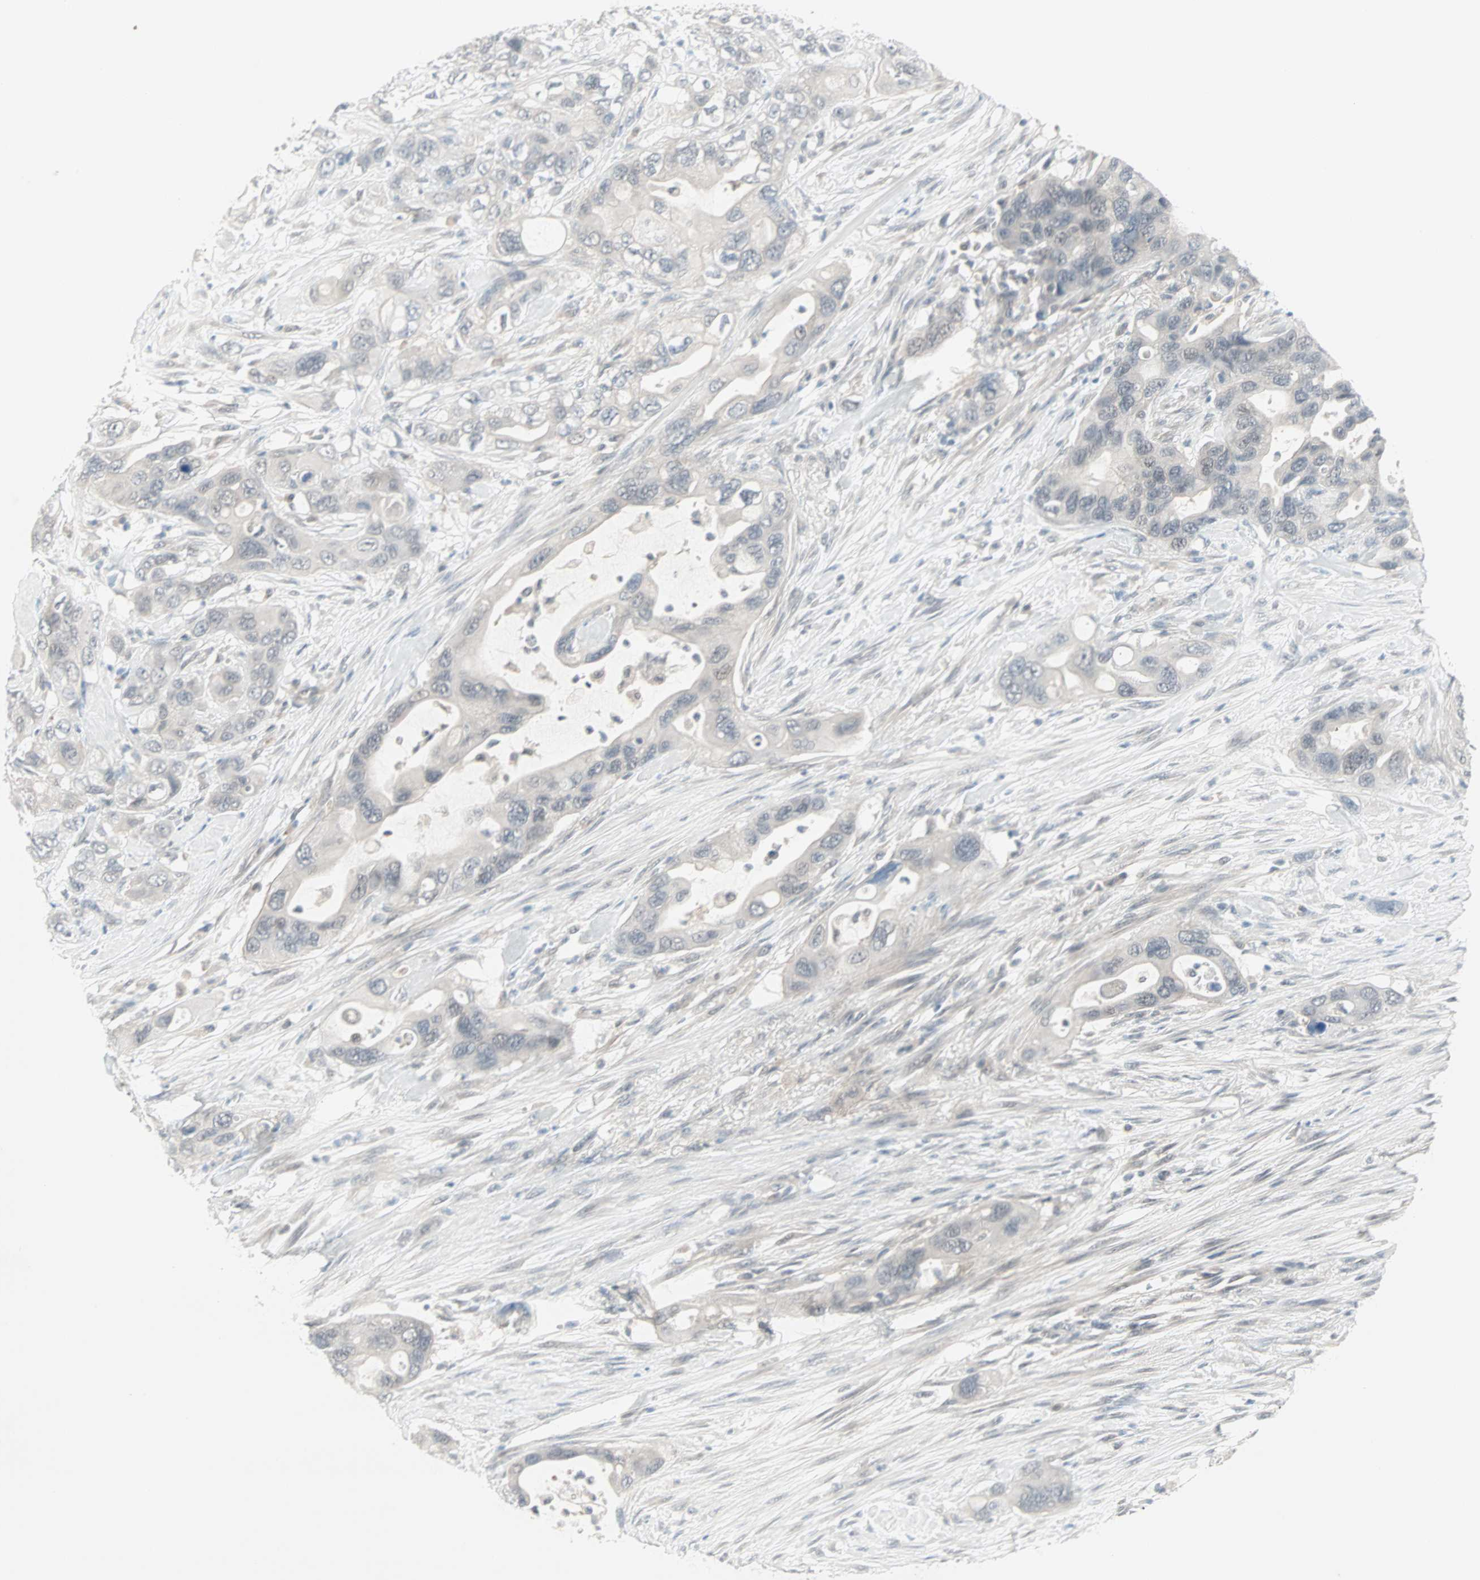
{"staining": {"intensity": "negative", "quantity": "none", "location": "none"}, "tissue": "pancreatic cancer", "cell_type": "Tumor cells", "image_type": "cancer", "snomed": [{"axis": "morphology", "description": "Adenocarcinoma, NOS"}, {"axis": "topography", "description": "Pancreas"}], "caption": "The micrograph displays no significant positivity in tumor cells of pancreatic adenocarcinoma.", "gene": "PTPA", "patient": {"sex": "female", "age": 71}}